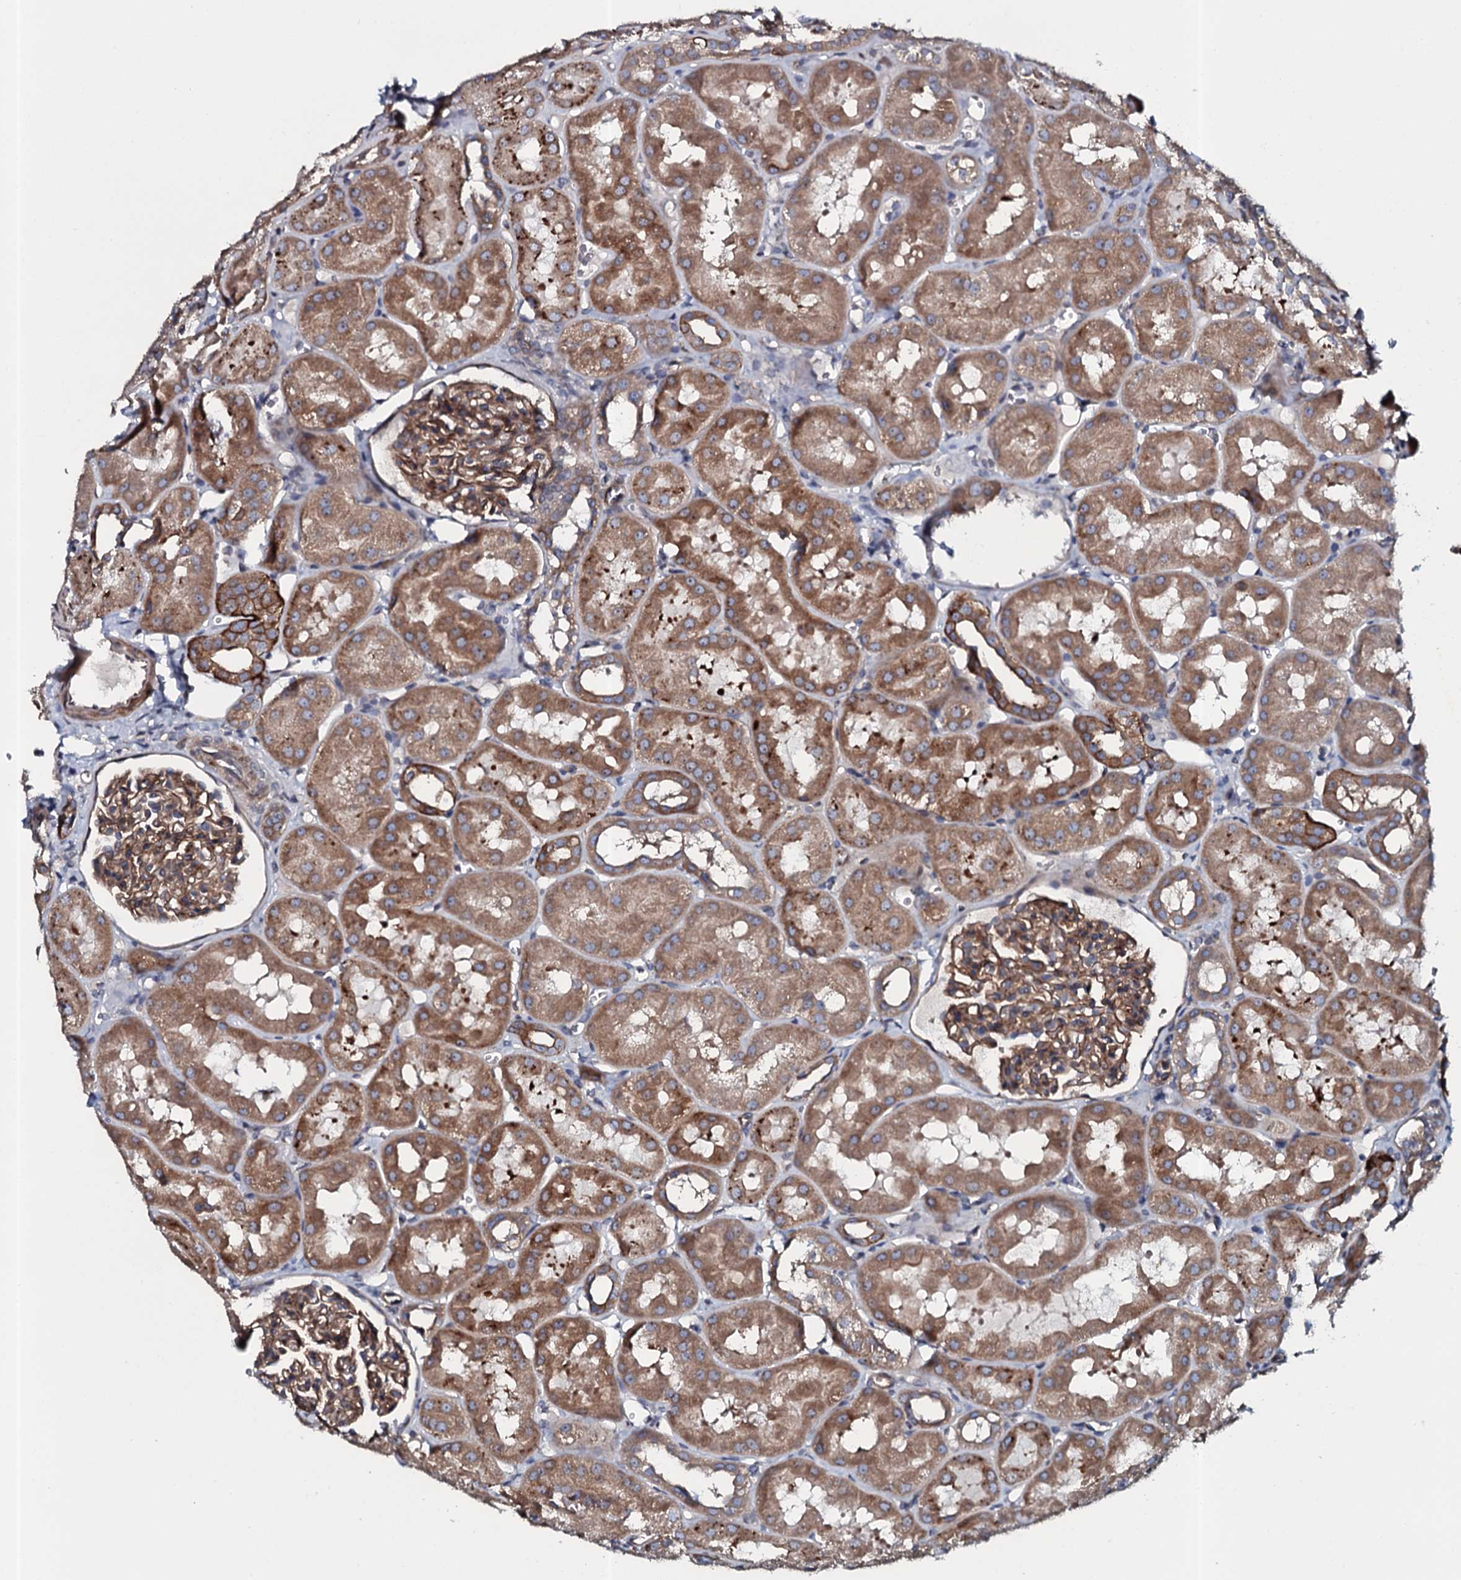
{"staining": {"intensity": "moderate", "quantity": ">75%", "location": "cytoplasmic/membranous"}, "tissue": "kidney", "cell_type": "Cells in glomeruli", "image_type": "normal", "snomed": [{"axis": "morphology", "description": "Normal tissue, NOS"}, {"axis": "topography", "description": "Kidney"}, {"axis": "topography", "description": "Urinary bladder"}], "caption": "Moderate cytoplasmic/membranous positivity is appreciated in about >75% of cells in glomeruli in benign kidney.", "gene": "TMEM151A", "patient": {"sex": "male", "age": 16}}